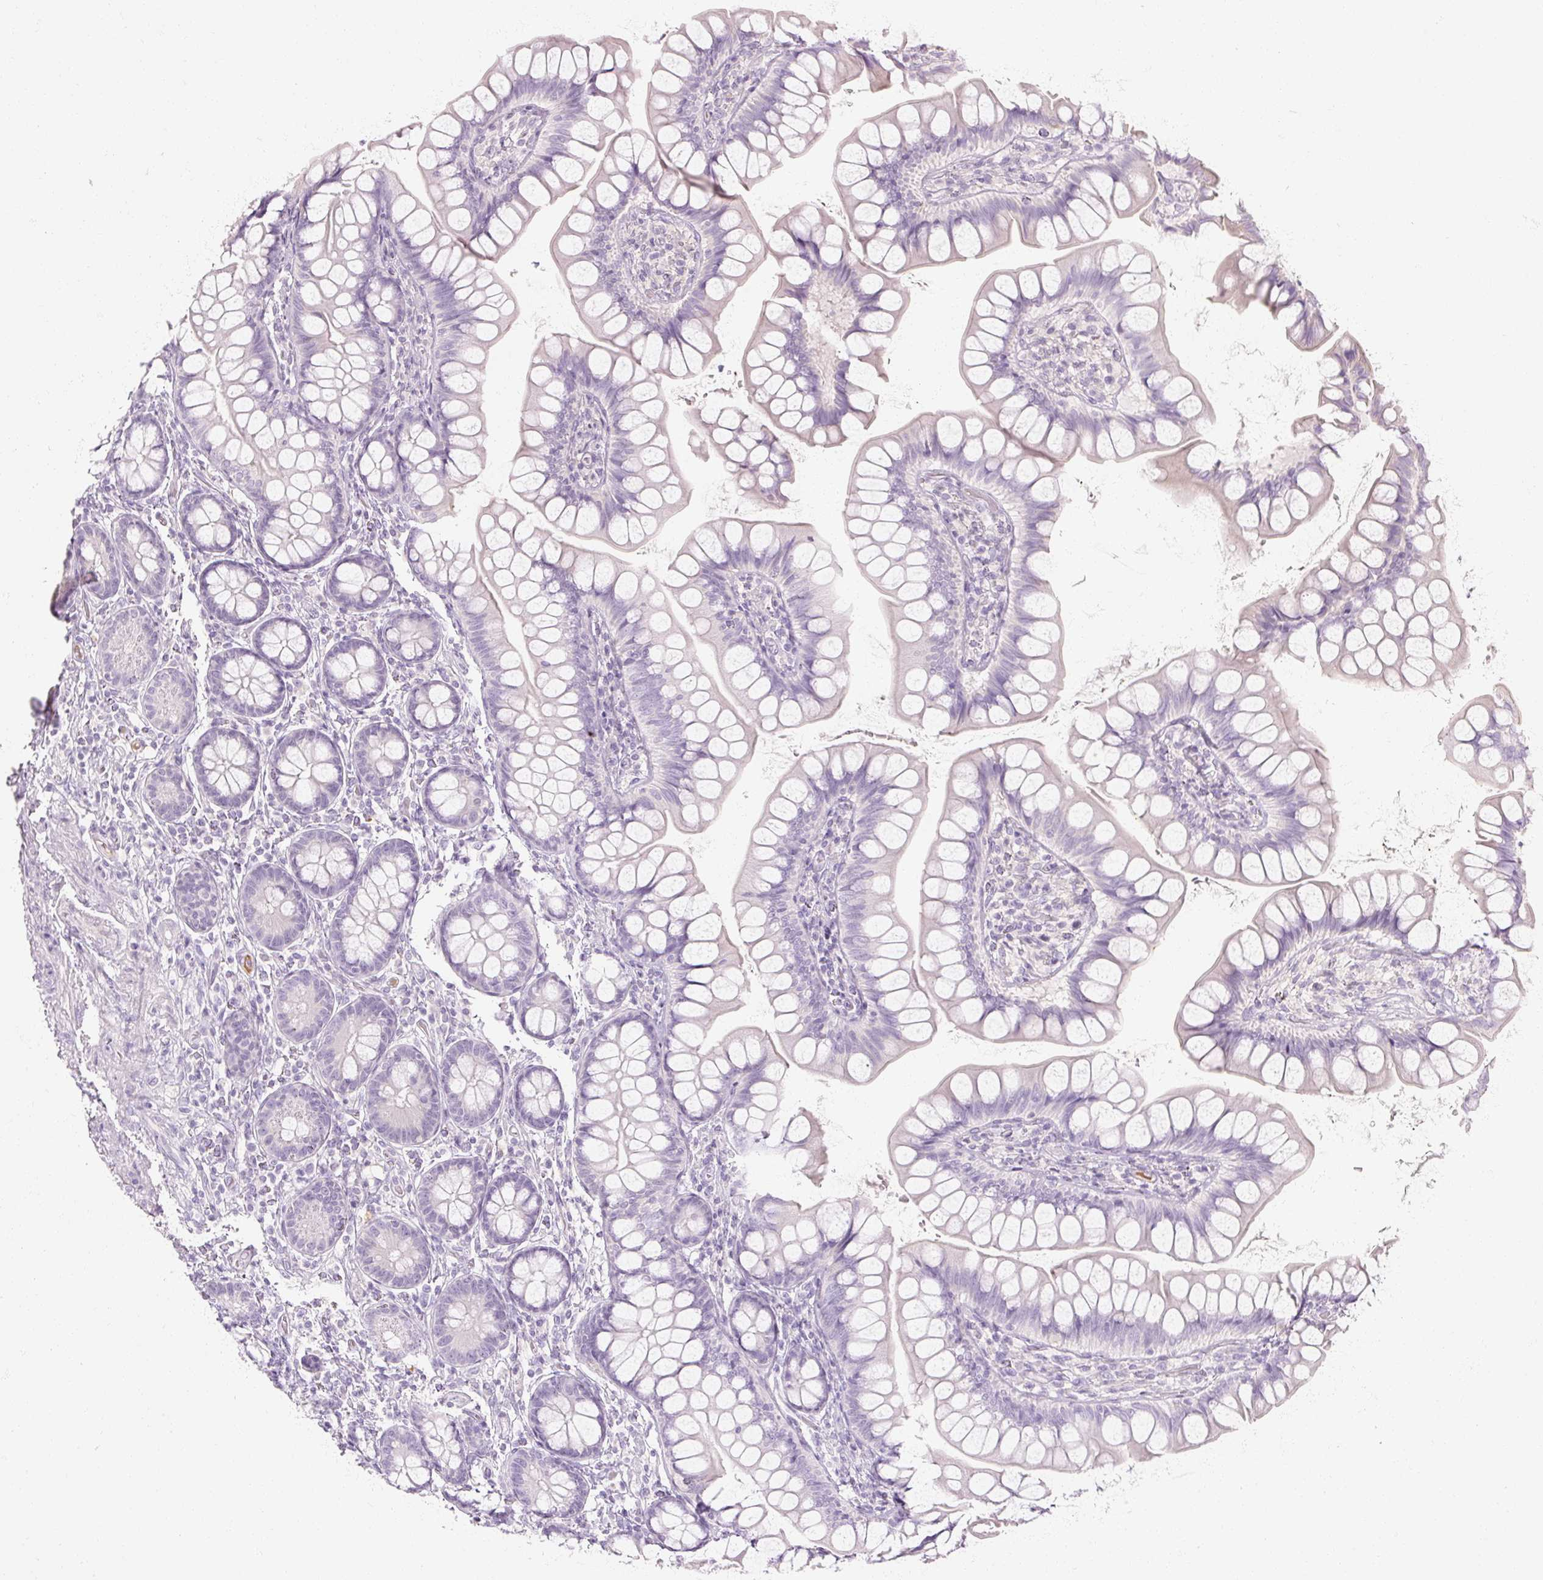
{"staining": {"intensity": "negative", "quantity": "none", "location": "none"}, "tissue": "small intestine", "cell_type": "Glandular cells", "image_type": "normal", "snomed": [{"axis": "morphology", "description": "Normal tissue, NOS"}, {"axis": "topography", "description": "Small intestine"}], "caption": "Micrograph shows no protein positivity in glandular cells of normal small intestine. Nuclei are stained in blue.", "gene": "NFE2L3", "patient": {"sex": "male", "age": 70}}